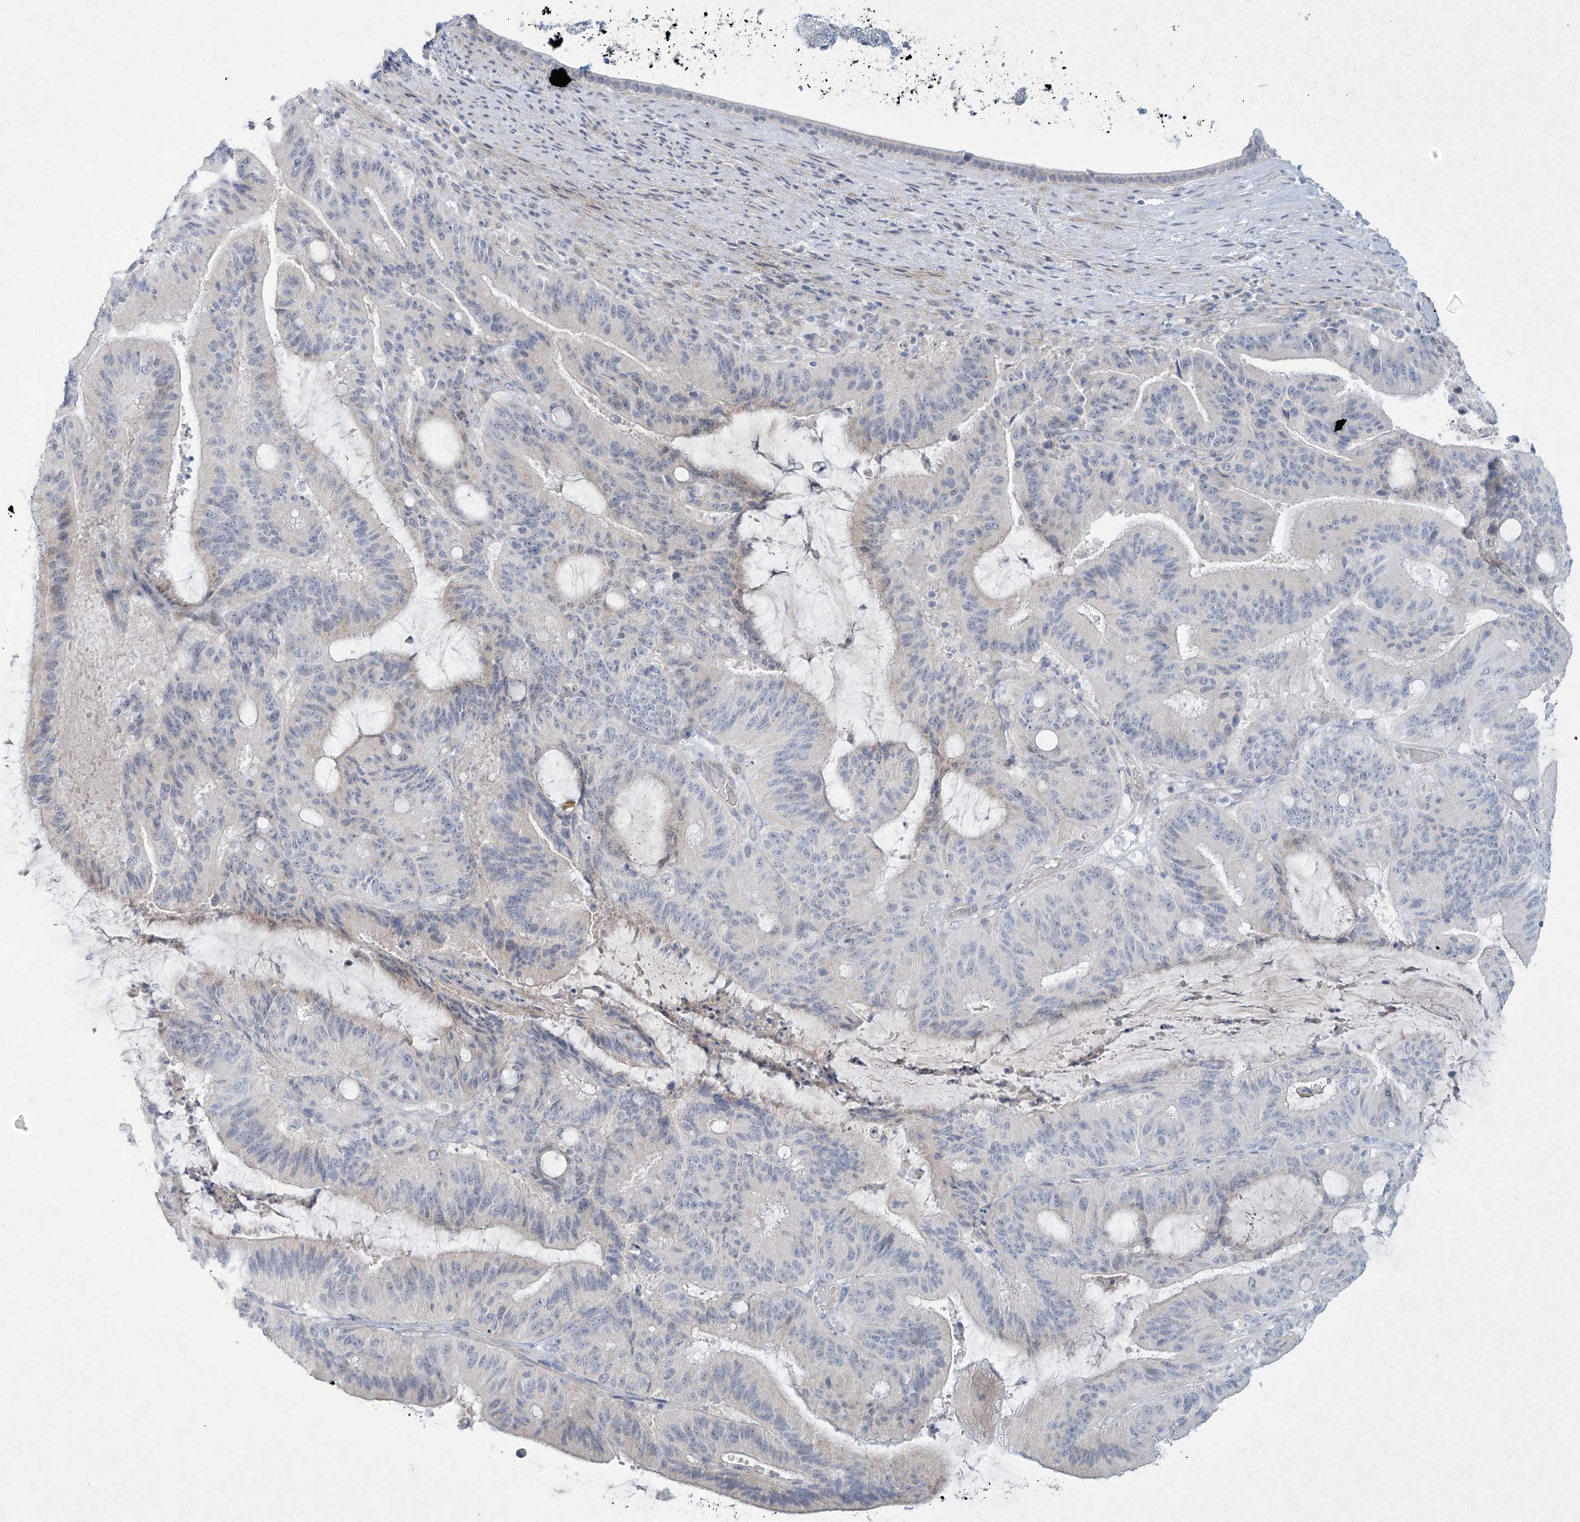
{"staining": {"intensity": "weak", "quantity": "<25%", "location": "cytoplasmic/membranous"}, "tissue": "liver cancer", "cell_type": "Tumor cells", "image_type": "cancer", "snomed": [{"axis": "morphology", "description": "Normal tissue, NOS"}, {"axis": "morphology", "description": "Cholangiocarcinoma"}, {"axis": "topography", "description": "Liver"}, {"axis": "topography", "description": "Peripheral nerve tissue"}], "caption": "There is no significant expression in tumor cells of liver cancer (cholangiocarcinoma).", "gene": "PAX6", "patient": {"sex": "female", "age": 73}}